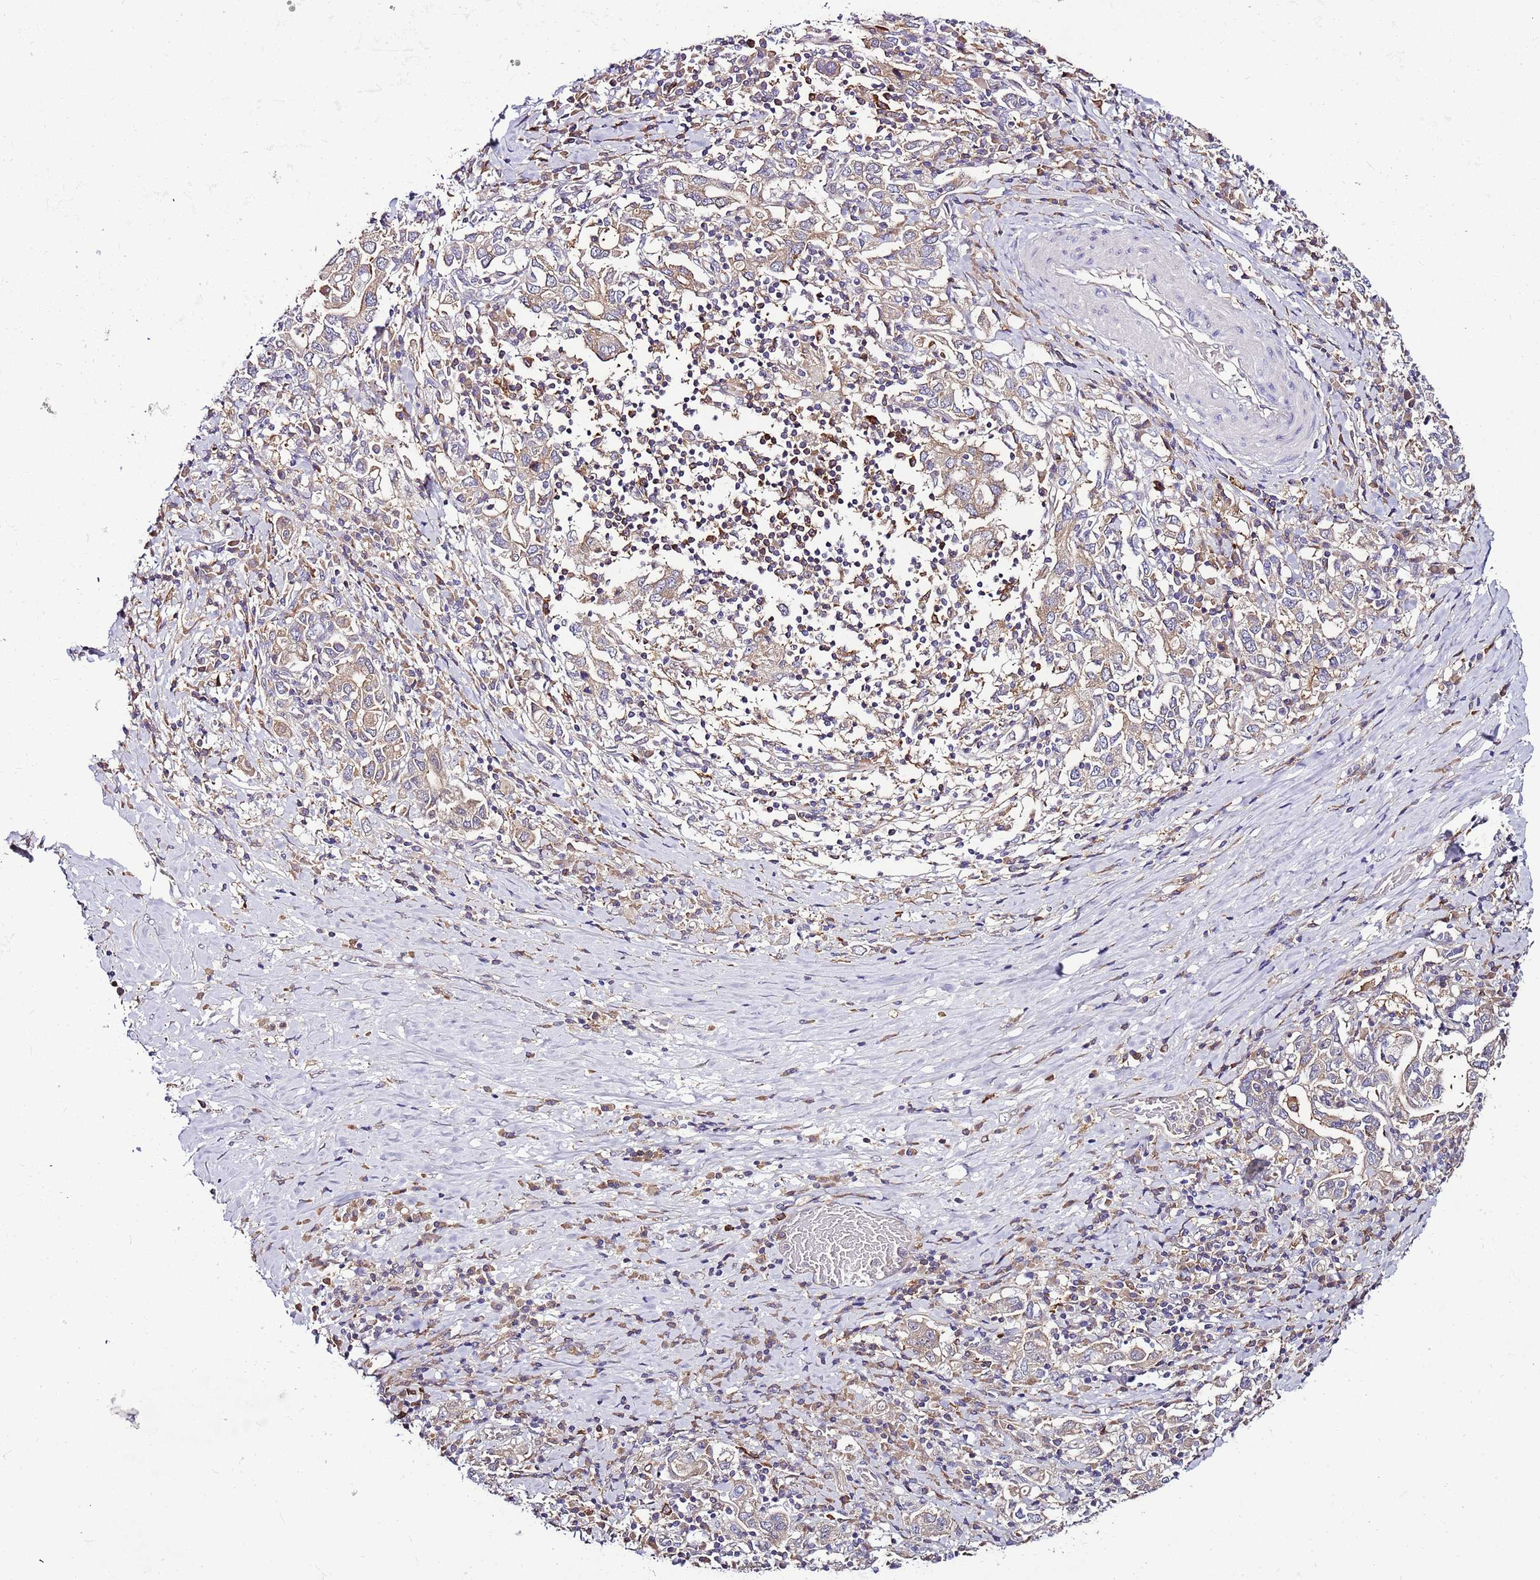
{"staining": {"intensity": "weak", "quantity": "25%-75%", "location": "cytoplasmic/membranous"}, "tissue": "stomach cancer", "cell_type": "Tumor cells", "image_type": "cancer", "snomed": [{"axis": "morphology", "description": "Adenocarcinoma, NOS"}, {"axis": "topography", "description": "Stomach, upper"}, {"axis": "topography", "description": "Stomach"}], "caption": "Immunohistochemistry (DAB) staining of stomach cancer shows weak cytoplasmic/membranous protein staining in about 25%-75% of tumor cells. The protein is stained brown, and the nuclei are stained in blue (DAB (3,3'-diaminobenzidine) IHC with brightfield microscopy, high magnification).", "gene": "ATXN2L", "patient": {"sex": "male", "age": 62}}